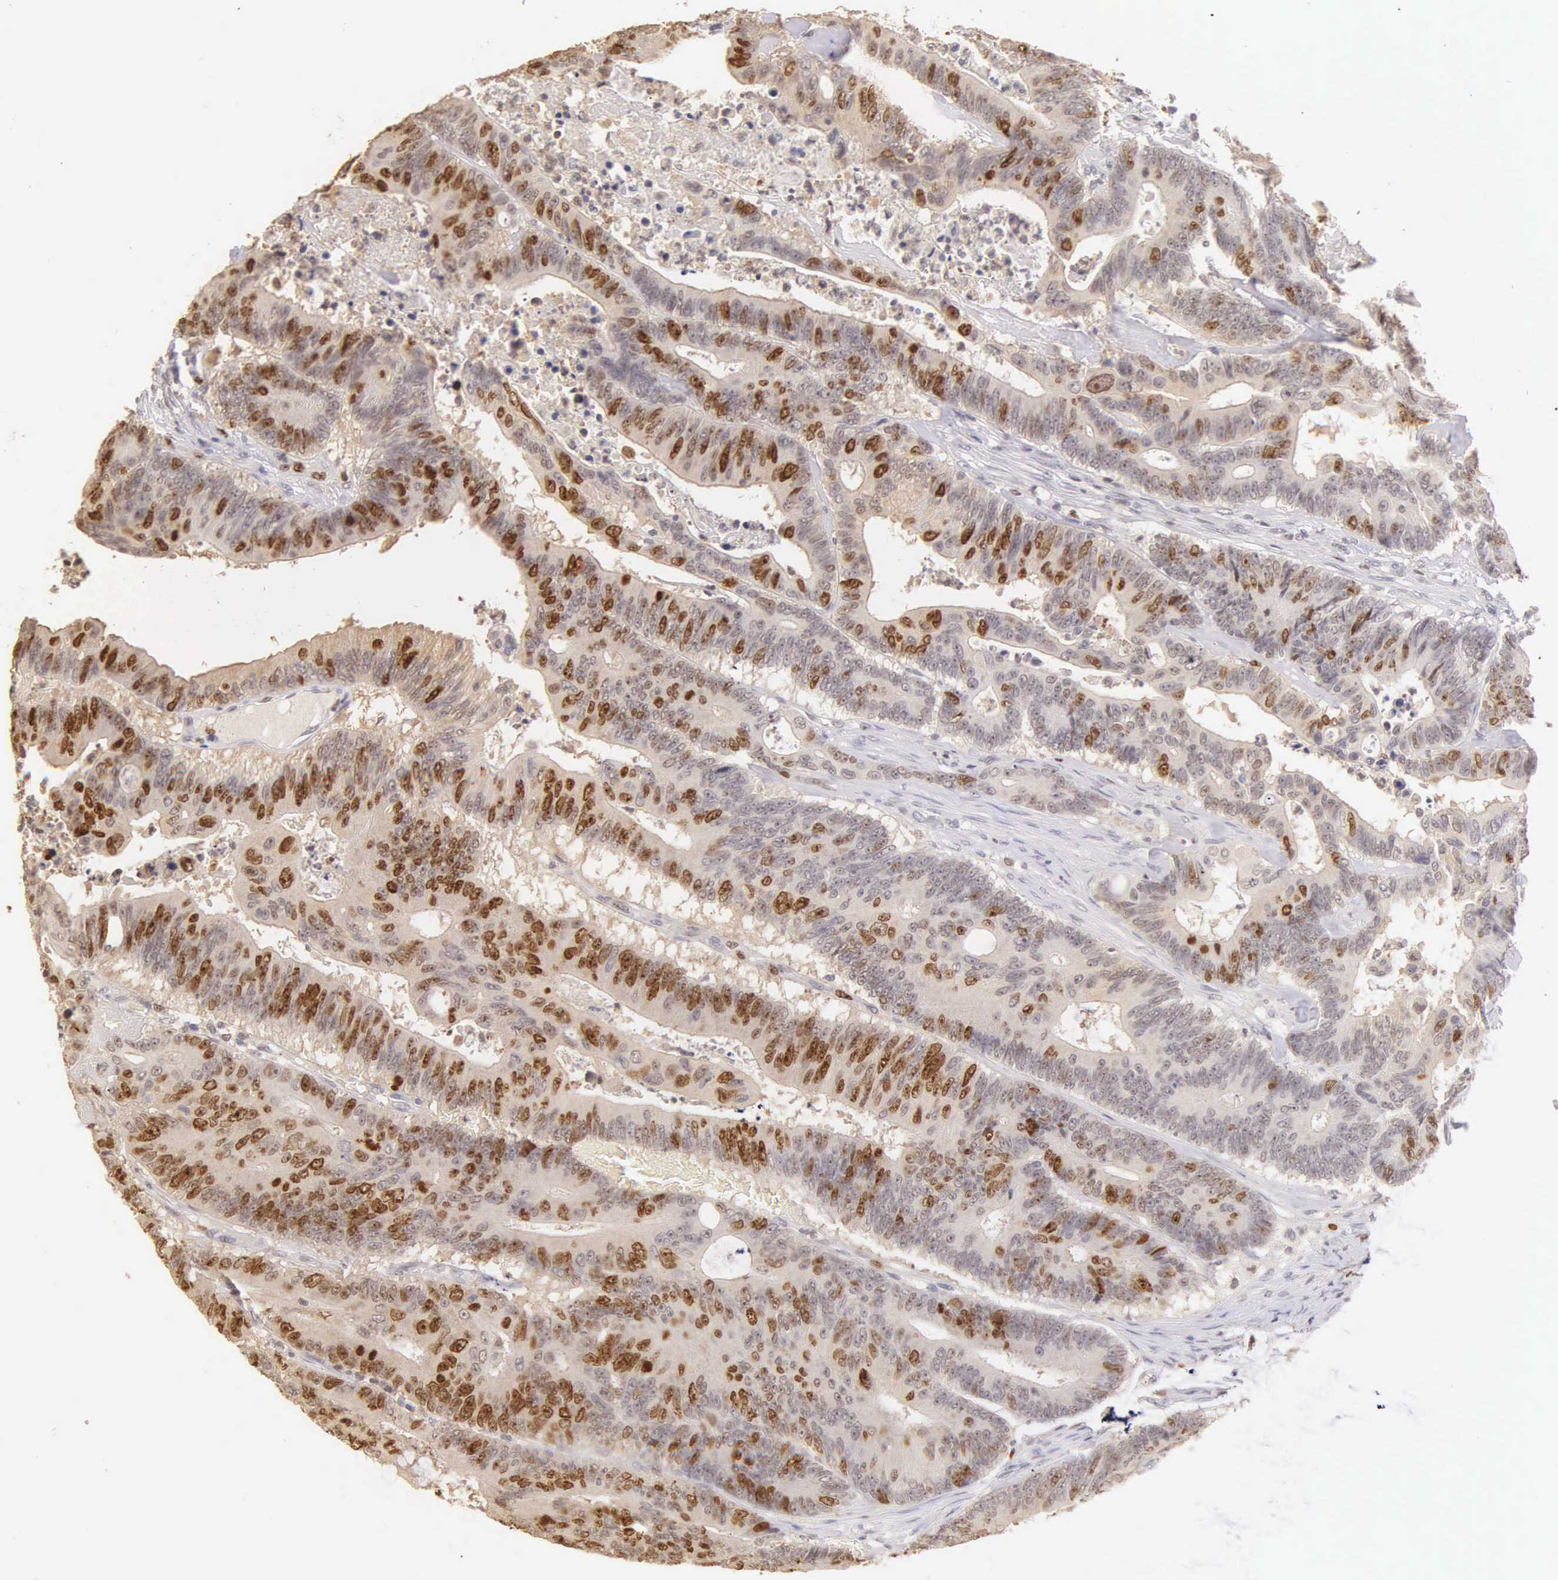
{"staining": {"intensity": "moderate", "quantity": "25%-75%", "location": "nuclear"}, "tissue": "colorectal cancer", "cell_type": "Tumor cells", "image_type": "cancer", "snomed": [{"axis": "morphology", "description": "Adenocarcinoma, NOS"}, {"axis": "topography", "description": "Colon"}], "caption": "This histopathology image demonstrates immunohistochemistry staining of colorectal adenocarcinoma, with medium moderate nuclear expression in approximately 25%-75% of tumor cells.", "gene": "MKI67", "patient": {"sex": "male", "age": 65}}